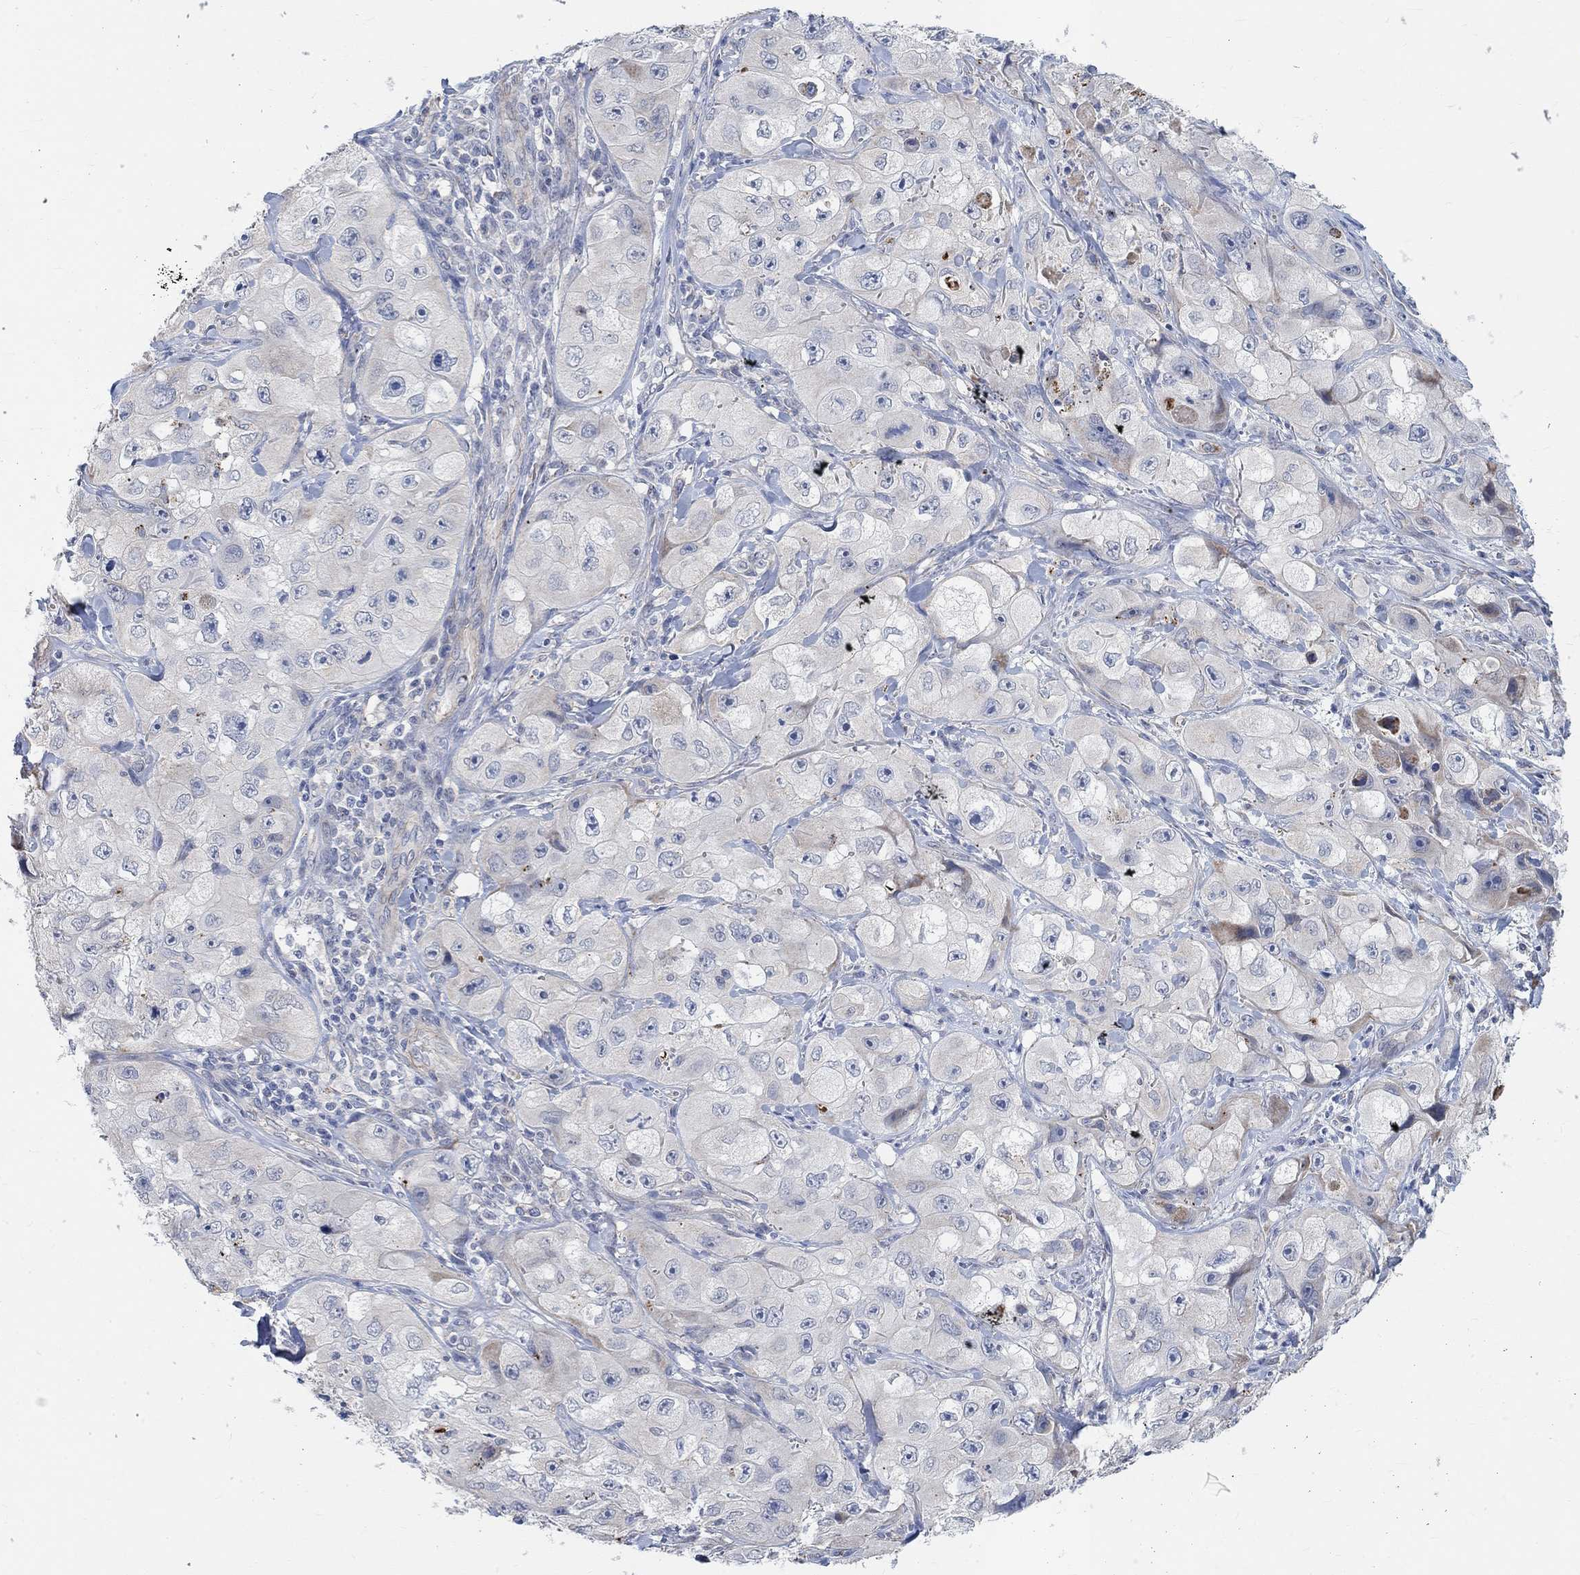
{"staining": {"intensity": "negative", "quantity": "none", "location": "none"}, "tissue": "skin cancer", "cell_type": "Tumor cells", "image_type": "cancer", "snomed": [{"axis": "morphology", "description": "Squamous cell carcinoma, NOS"}, {"axis": "topography", "description": "Skin"}, {"axis": "topography", "description": "Subcutis"}], "caption": "Immunohistochemical staining of skin squamous cell carcinoma exhibits no significant staining in tumor cells.", "gene": "HCRTR1", "patient": {"sex": "male", "age": 73}}